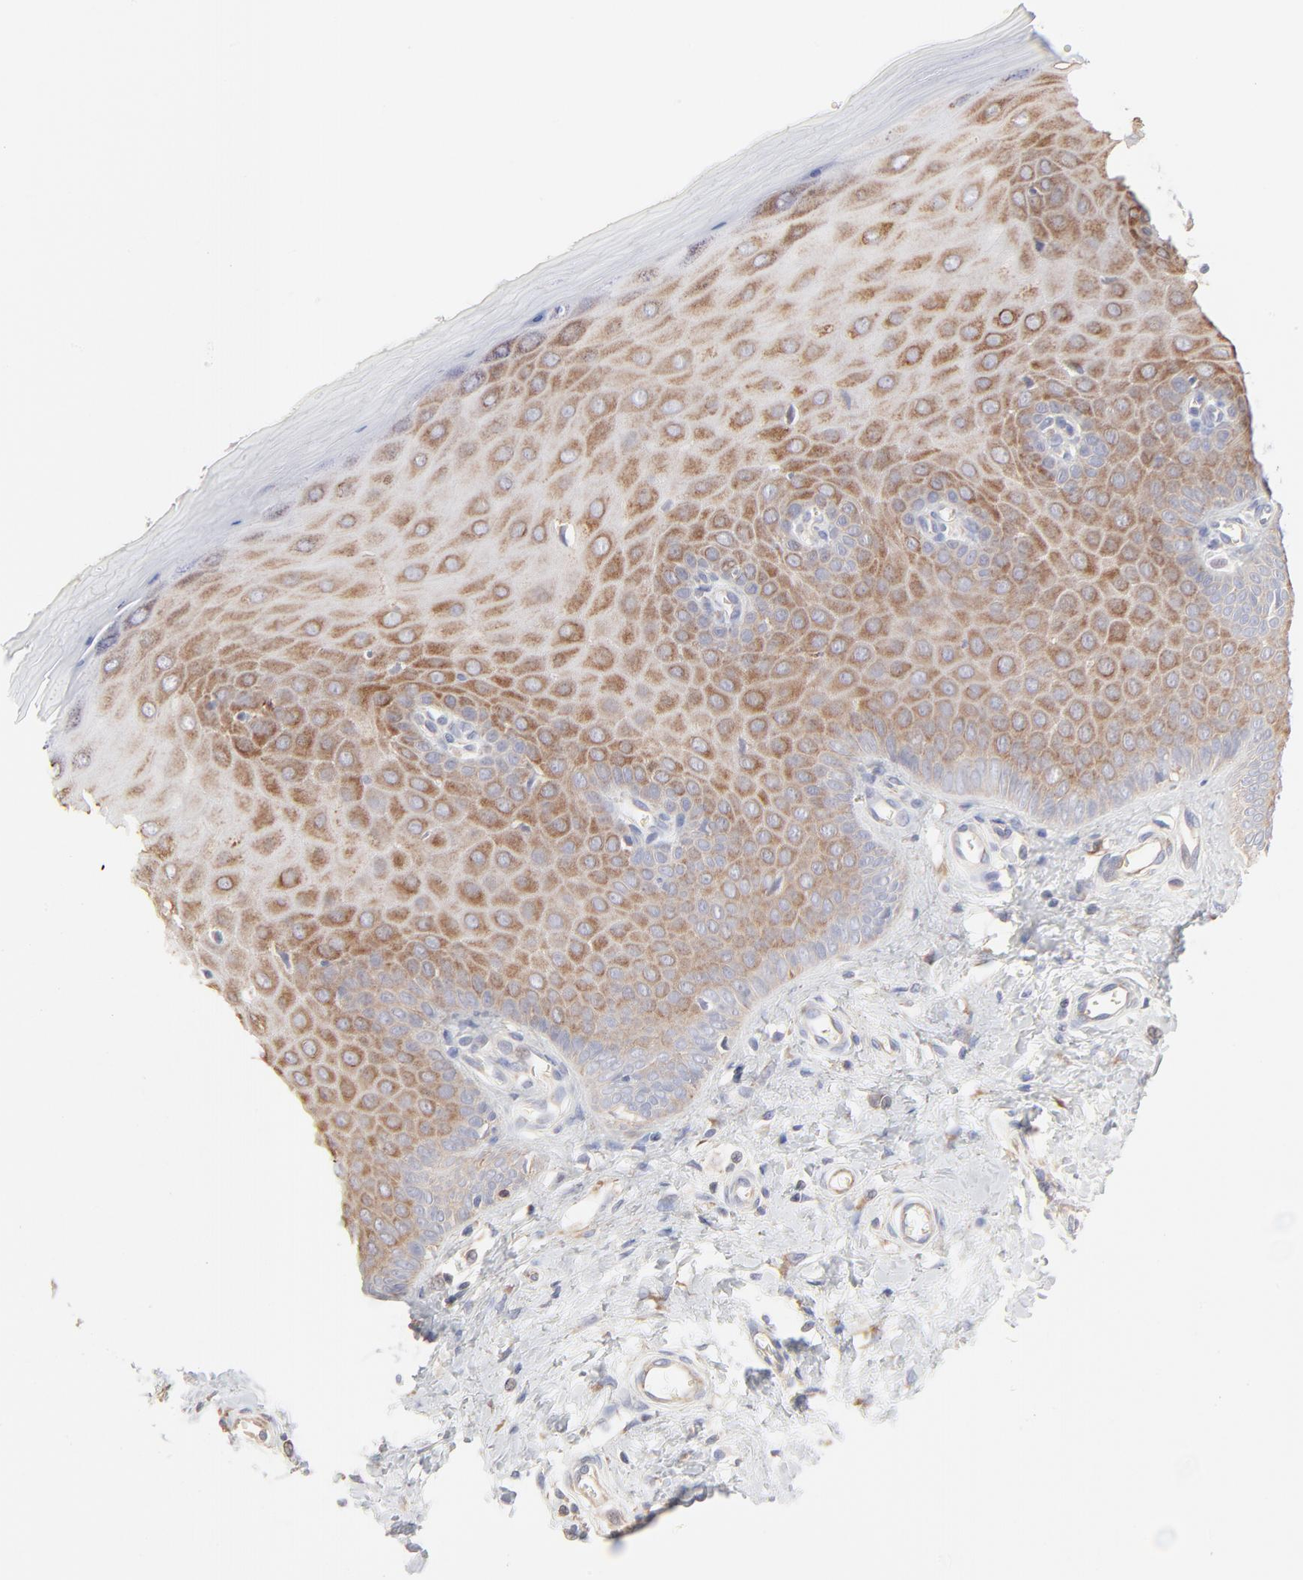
{"staining": {"intensity": "moderate", "quantity": ">75%", "location": "cytoplasmic/membranous"}, "tissue": "cervix", "cell_type": "Glandular cells", "image_type": "normal", "snomed": [{"axis": "morphology", "description": "Normal tissue, NOS"}, {"axis": "topography", "description": "Cervix"}], "caption": "Immunohistochemistry staining of normal cervix, which displays medium levels of moderate cytoplasmic/membranous expression in approximately >75% of glandular cells indicating moderate cytoplasmic/membranous protein expression. The staining was performed using DAB (3,3'-diaminobenzidine) (brown) for protein detection and nuclei were counterstained in hematoxylin (blue).", "gene": "RPS21", "patient": {"sex": "female", "age": 55}}